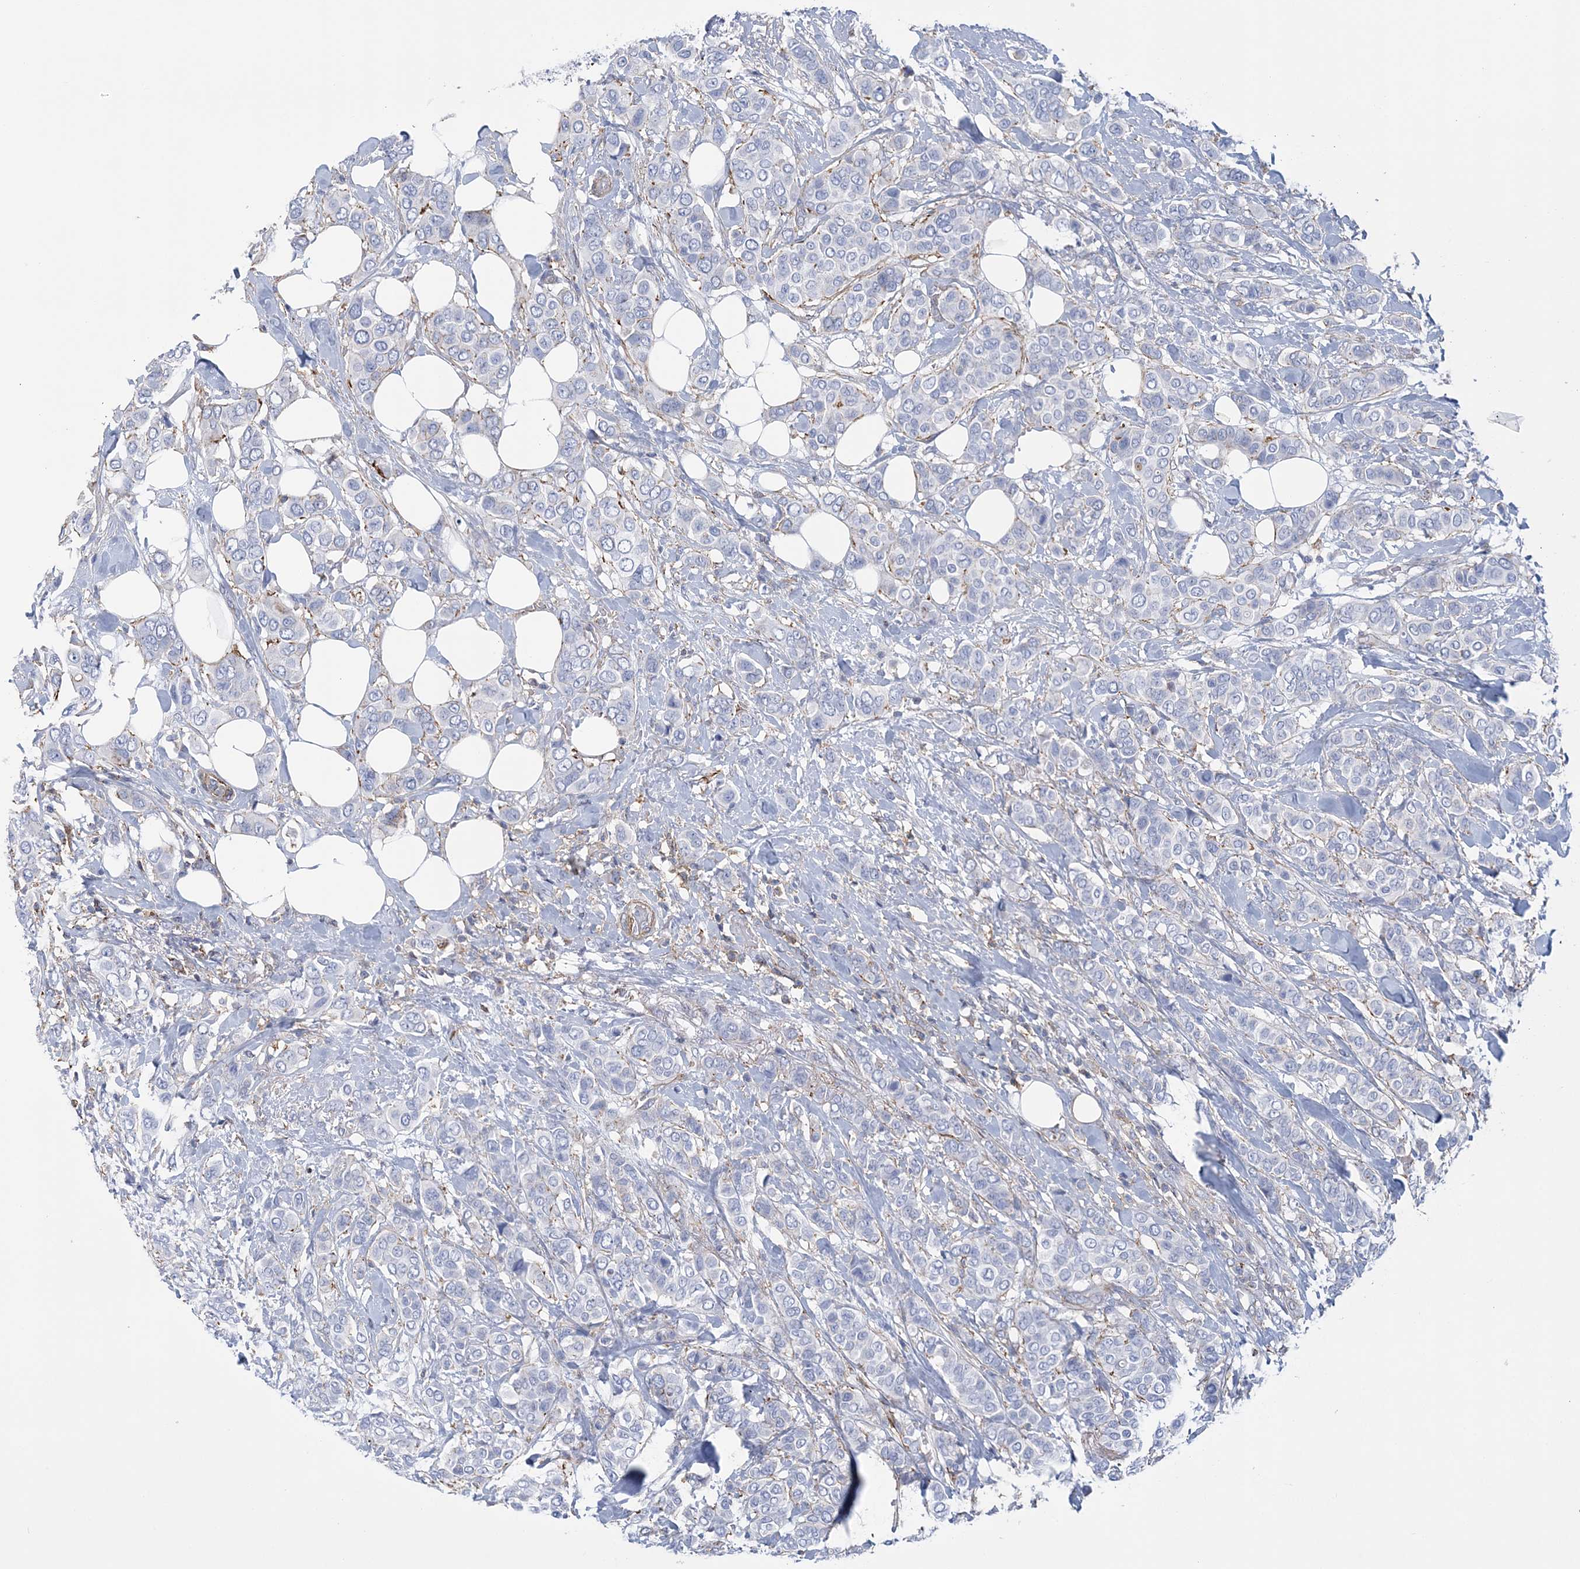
{"staining": {"intensity": "negative", "quantity": "none", "location": "none"}, "tissue": "breast cancer", "cell_type": "Tumor cells", "image_type": "cancer", "snomed": [{"axis": "morphology", "description": "Lobular carcinoma"}, {"axis": "topography", "description": "Breast"}], "caption": "Immunohistochemistry of breast cancer (lobular carcinoma) exhibits no positivity in tumor cells.", "gene": "C11orf21", "patient": {"sex": "female", "age": 51}}